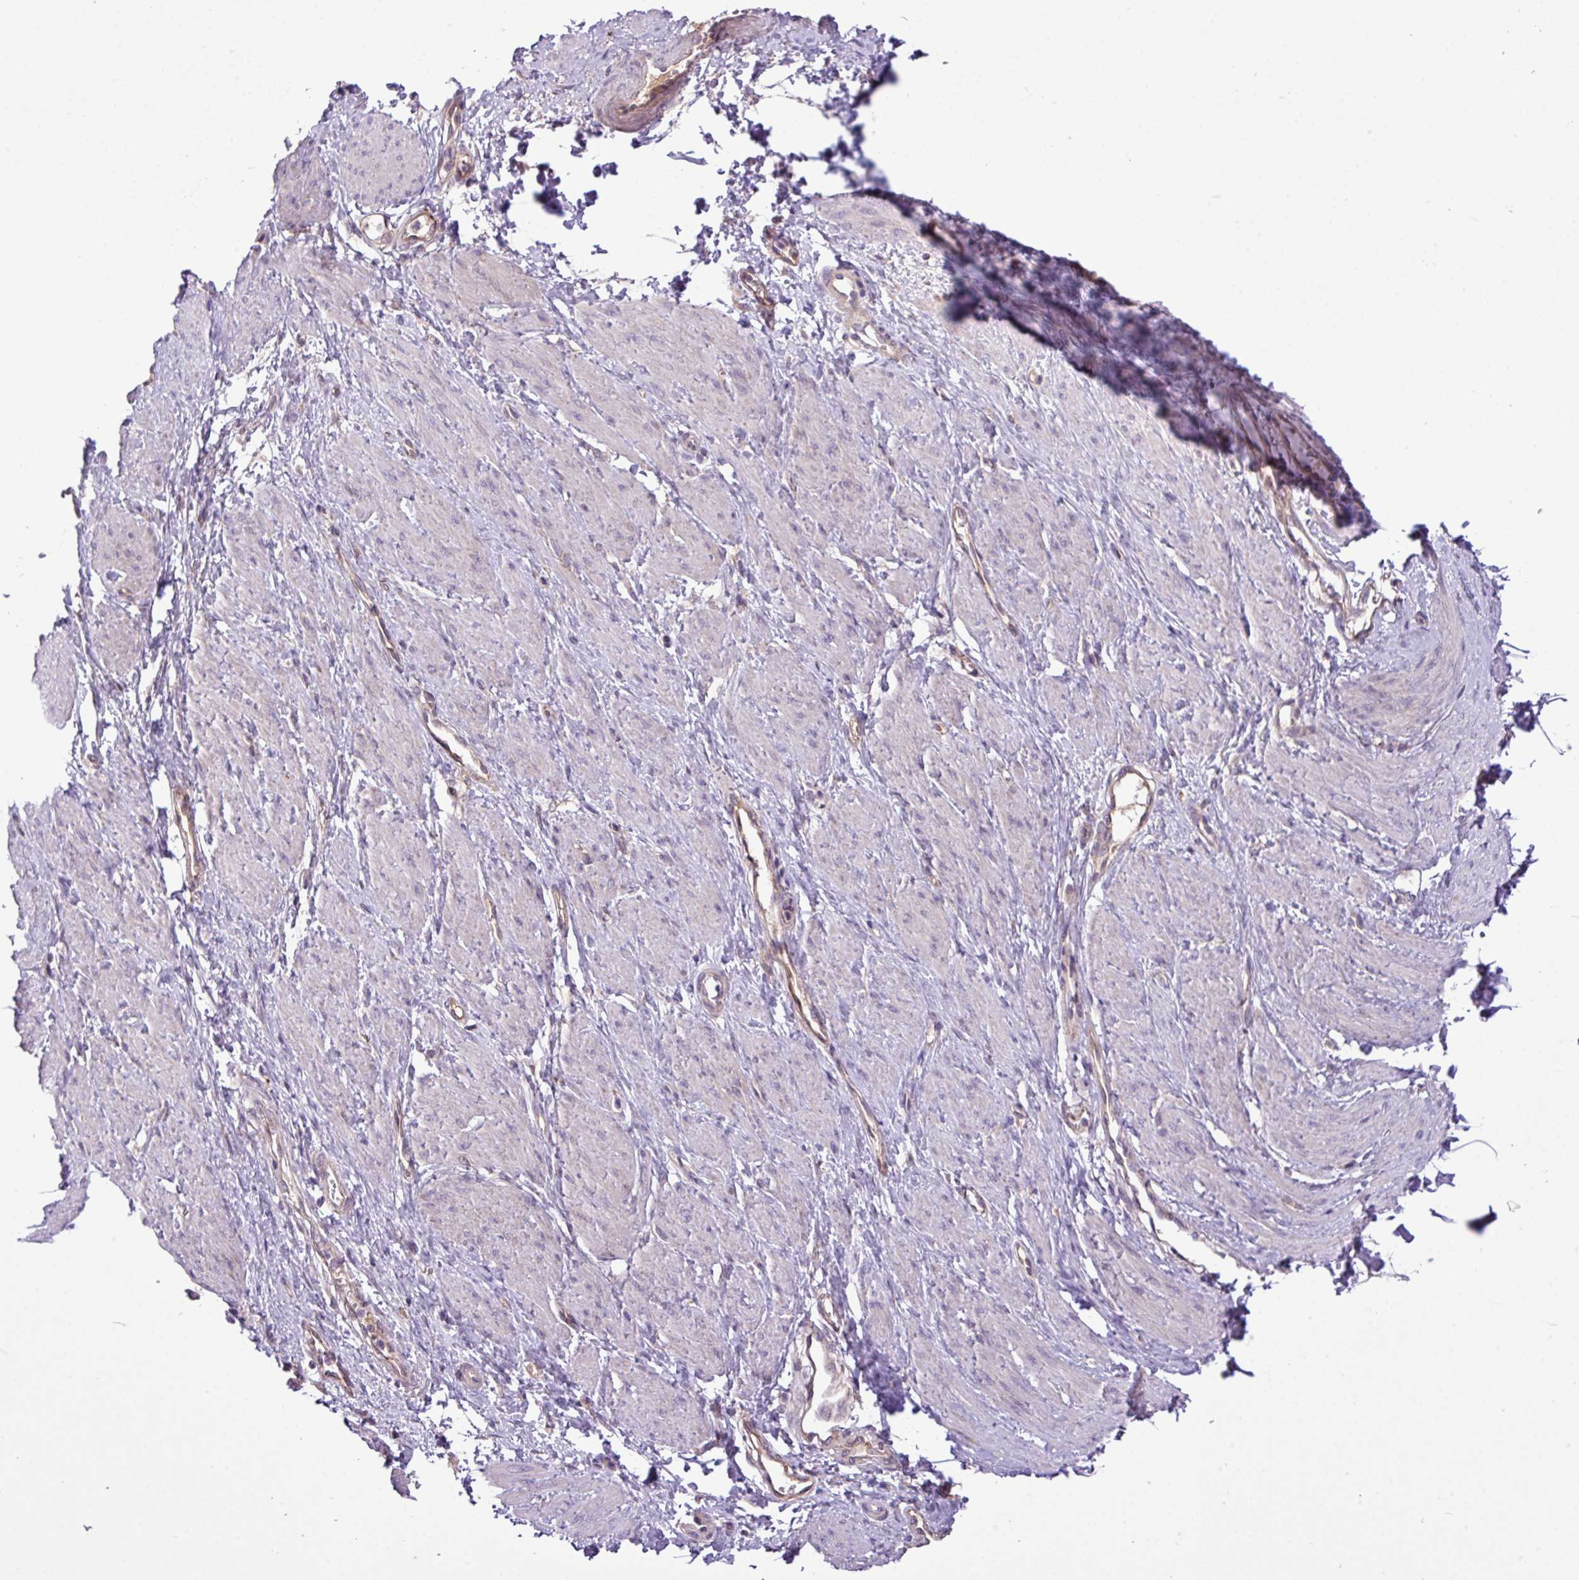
{"staining": {"intensity": "moderate", "quantity": "<25%", "location": "cytoplasmic/membranous"}, "tissue": "smooth muscle", "cell_type": "Smooth muscle cells", "image_type": "normal", "snomed": [{"axis": "morphology", "description": "Normal tissue, NOS"}, {"axis": "topography", "description": "Smooth muscle"}, {"axis": "topography", "description": "Uterus"}], "caption": "DAB immunohistochemical staining of normal smooth muscle exhibits moderate cytoplasmic/membranous protein expression in approximately <25% of smooth muscle cells.", "gene": "XIAP", "patient": {"sex": "female", "age": 39}}